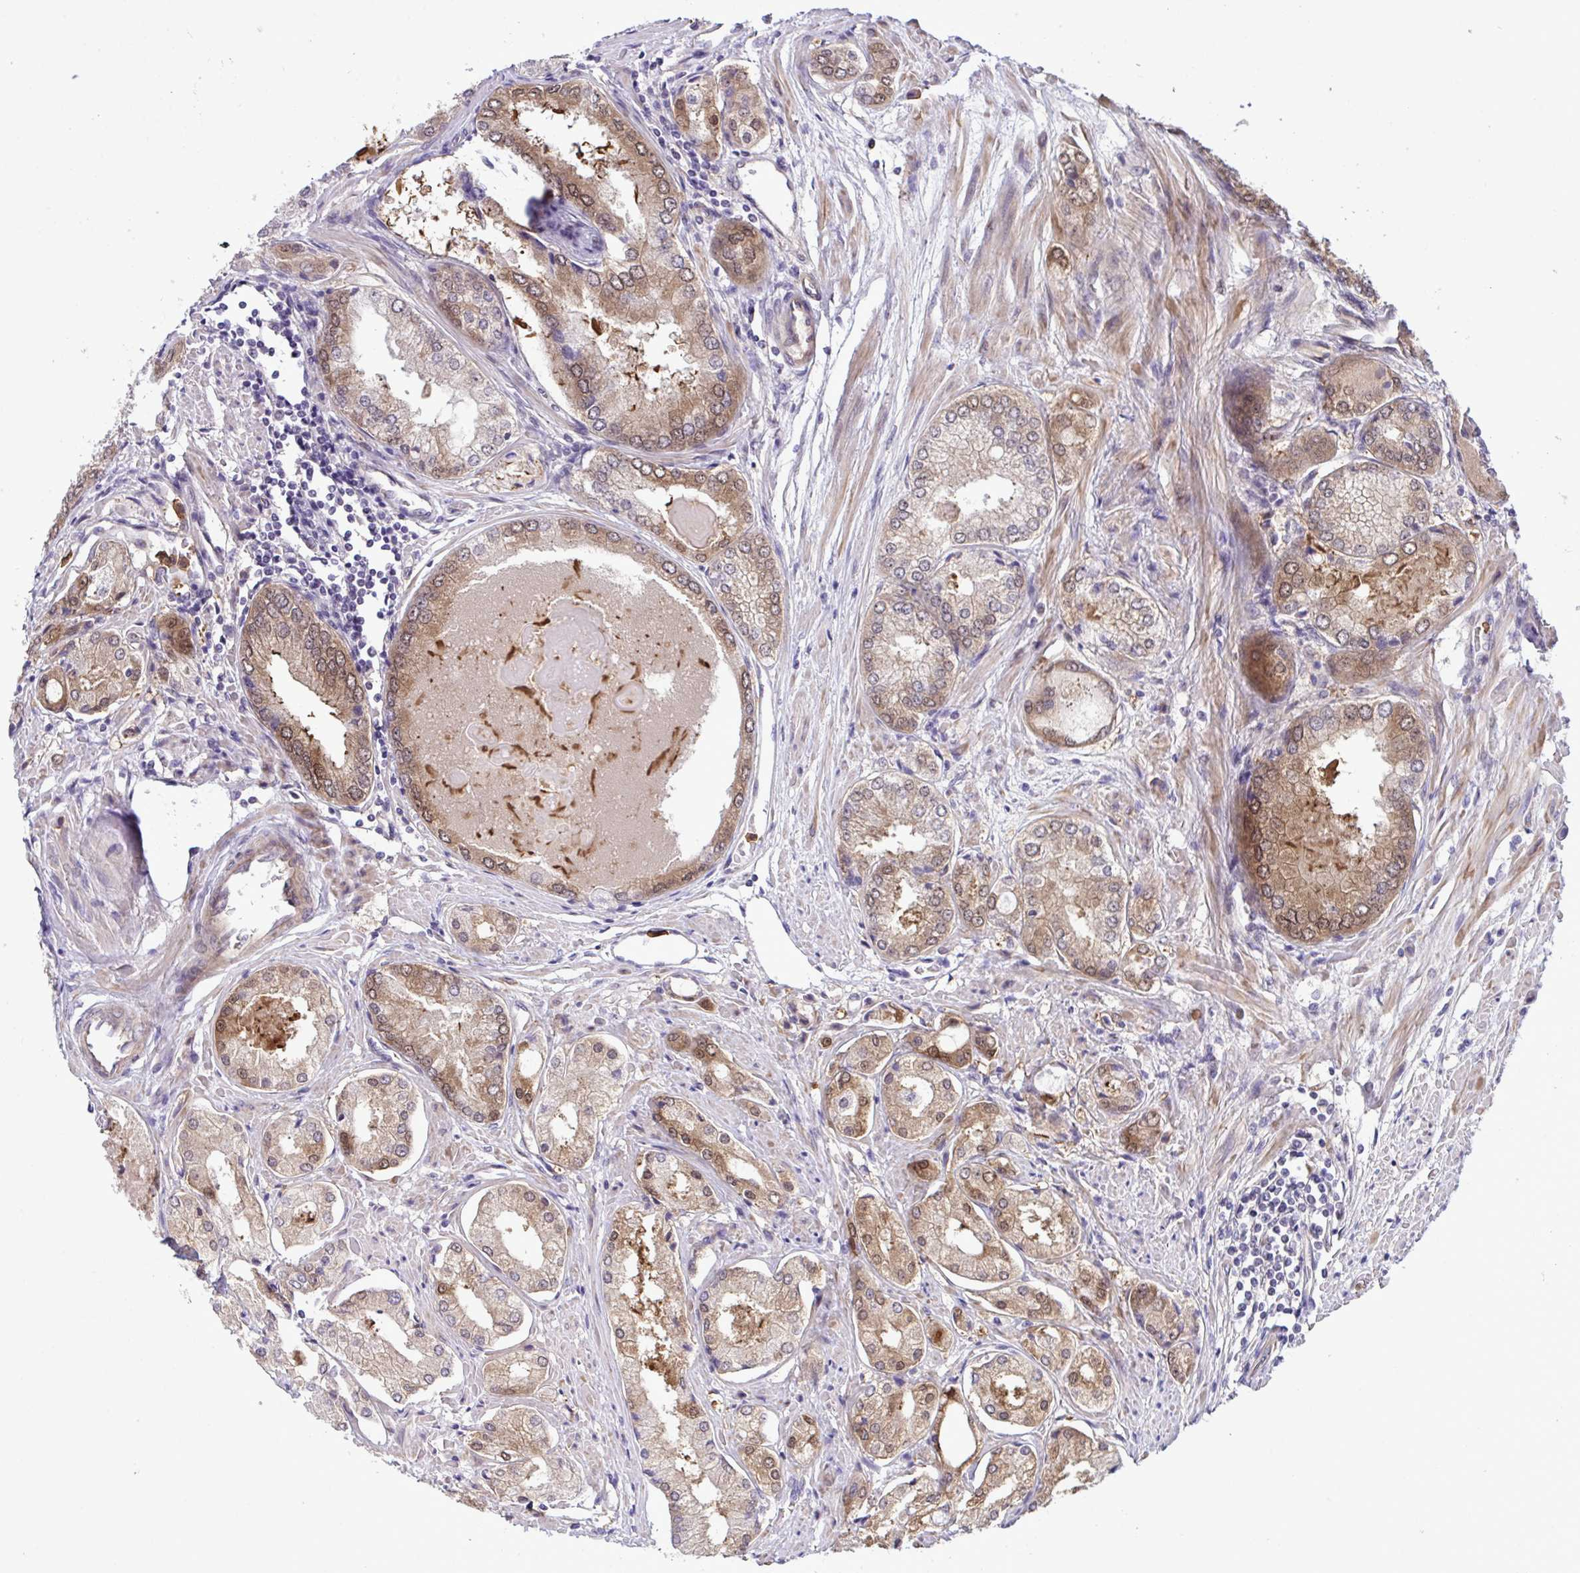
{"staining": {"intensity": "moderate", "quantity": ">75%", "location": "cytoplasmic/membranous,nuclear"}, "tissue": "prostate cancer", "cell_type": "Tumor cells", "image_type": "cancer", "snomed": [{"axis": "morphology", "description": "Adenocarcinoma, Low grade"}, {"axis": "topography", "description": "Prostate"}], "caption": "Prostate cancer stained with DAB immunohistochemistry (IHC) demonstrates medium levels of moderate cytoplasmic/membranous and nuclear expression in approximately >75% of tumor cells. (Brightfield microscopy of DAB IHC at high magnification).", "gene": "CMPK1", "patient": {"sex": "male", "age": 68}}